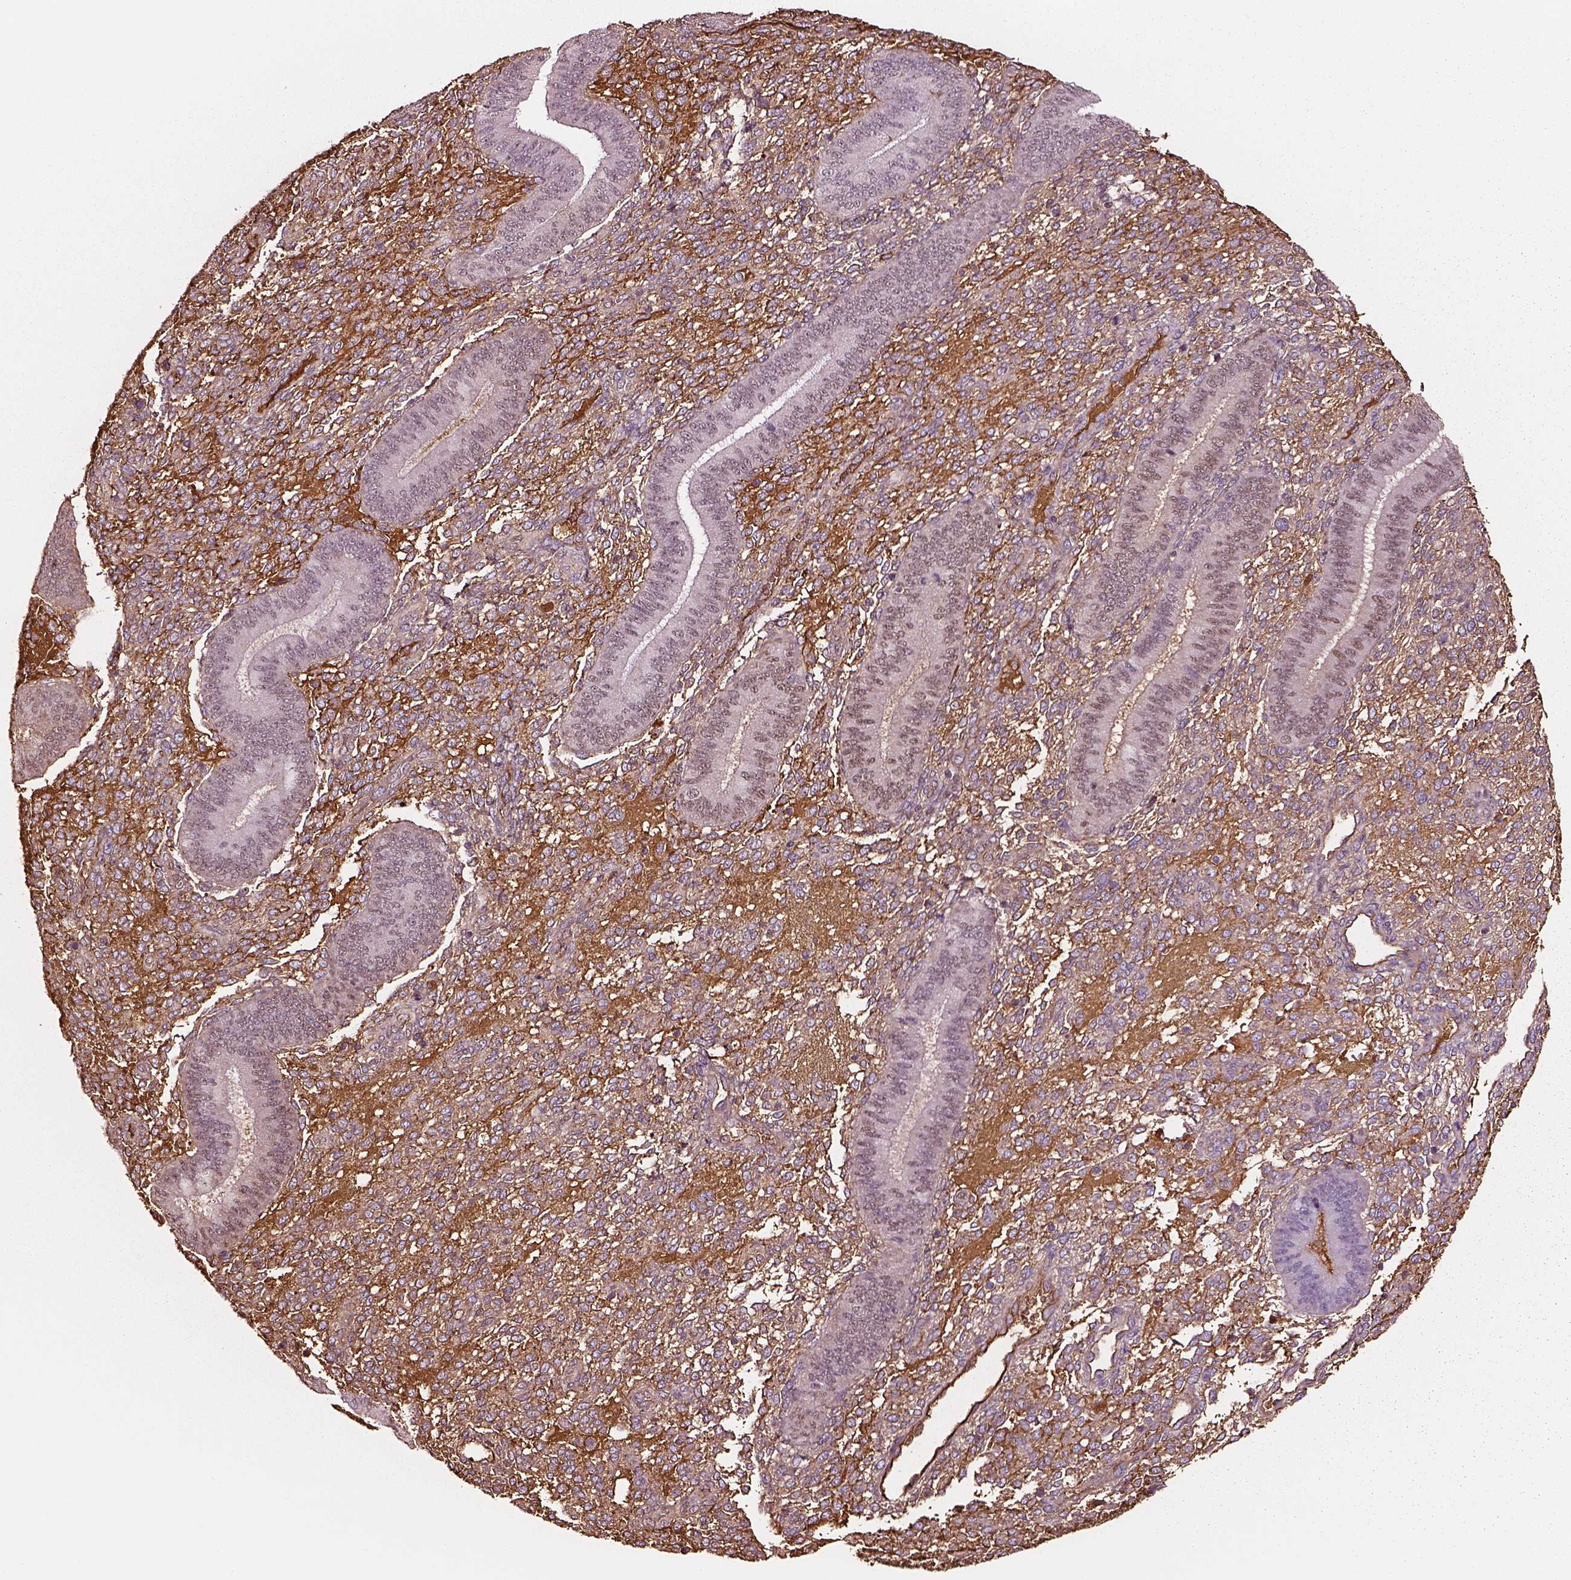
{"staining": {"intensity": "weak", "quantity": "25%-75%", "location": "cytoplasmic/membranous"}, "tissue": "endometrium", "cell_type": "Cells in endometrial stroma", "image_type": "normal", "snomed": [{"axis": "morphology", "description": "Normal tissue, NOS"}, {"axis": "topography", "description": "Endometrium"}], "caption": "An image showing weak cytoplasmic/membranous expression in about 25%-75% of cells in endometrial stroma in benign endometrium, as visualized by brown immunohistochemical staining.", "gene": "TF", "patient": {"sex": "female", "age": 39}}